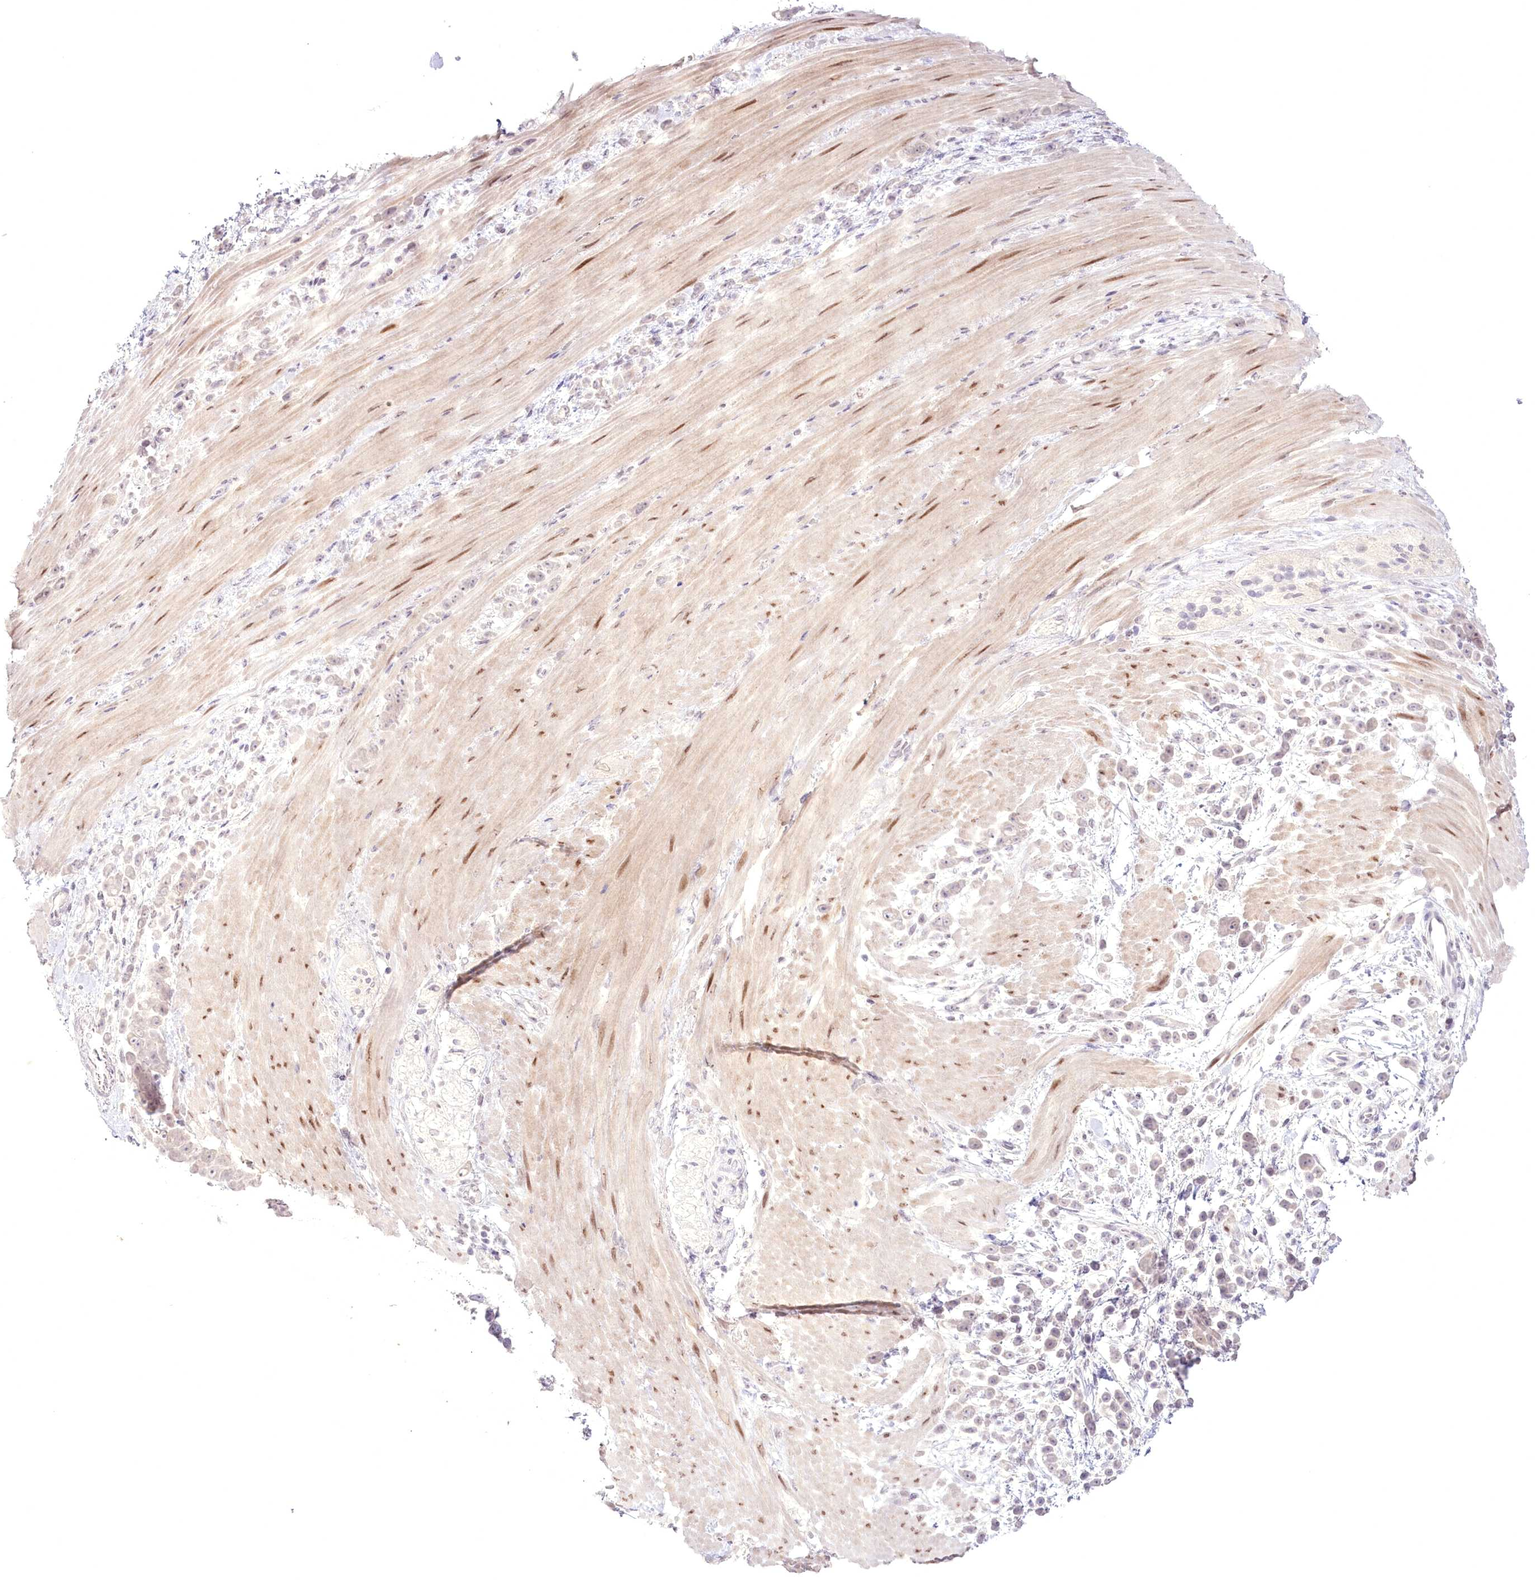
{"staining": {"intensity": "negative", "quantity": "none", "location": "none"}, "tissue": "pancreatic cancer", "cell_type": "Tumor cells", "image_type": "cancer", "snomed": [{"axis": "morphology", "description": "Normal tissue, NOS"}, {"axis": "morphology", "description": "Adenocarcinoma, NOS"}, {"axis": "topography", "description": "Pancreas"}], "caption": "The photomicrograph displays no significant expression in tumor cells of pancreatic adenocarcinoma. (DAB (3,3'-diaminobenzidine) immunohistochemistry visualized using brightfield microscopy, high magnification).", "gene": "SLC39A10", "patient": {"sex": "female", "age": 64}}